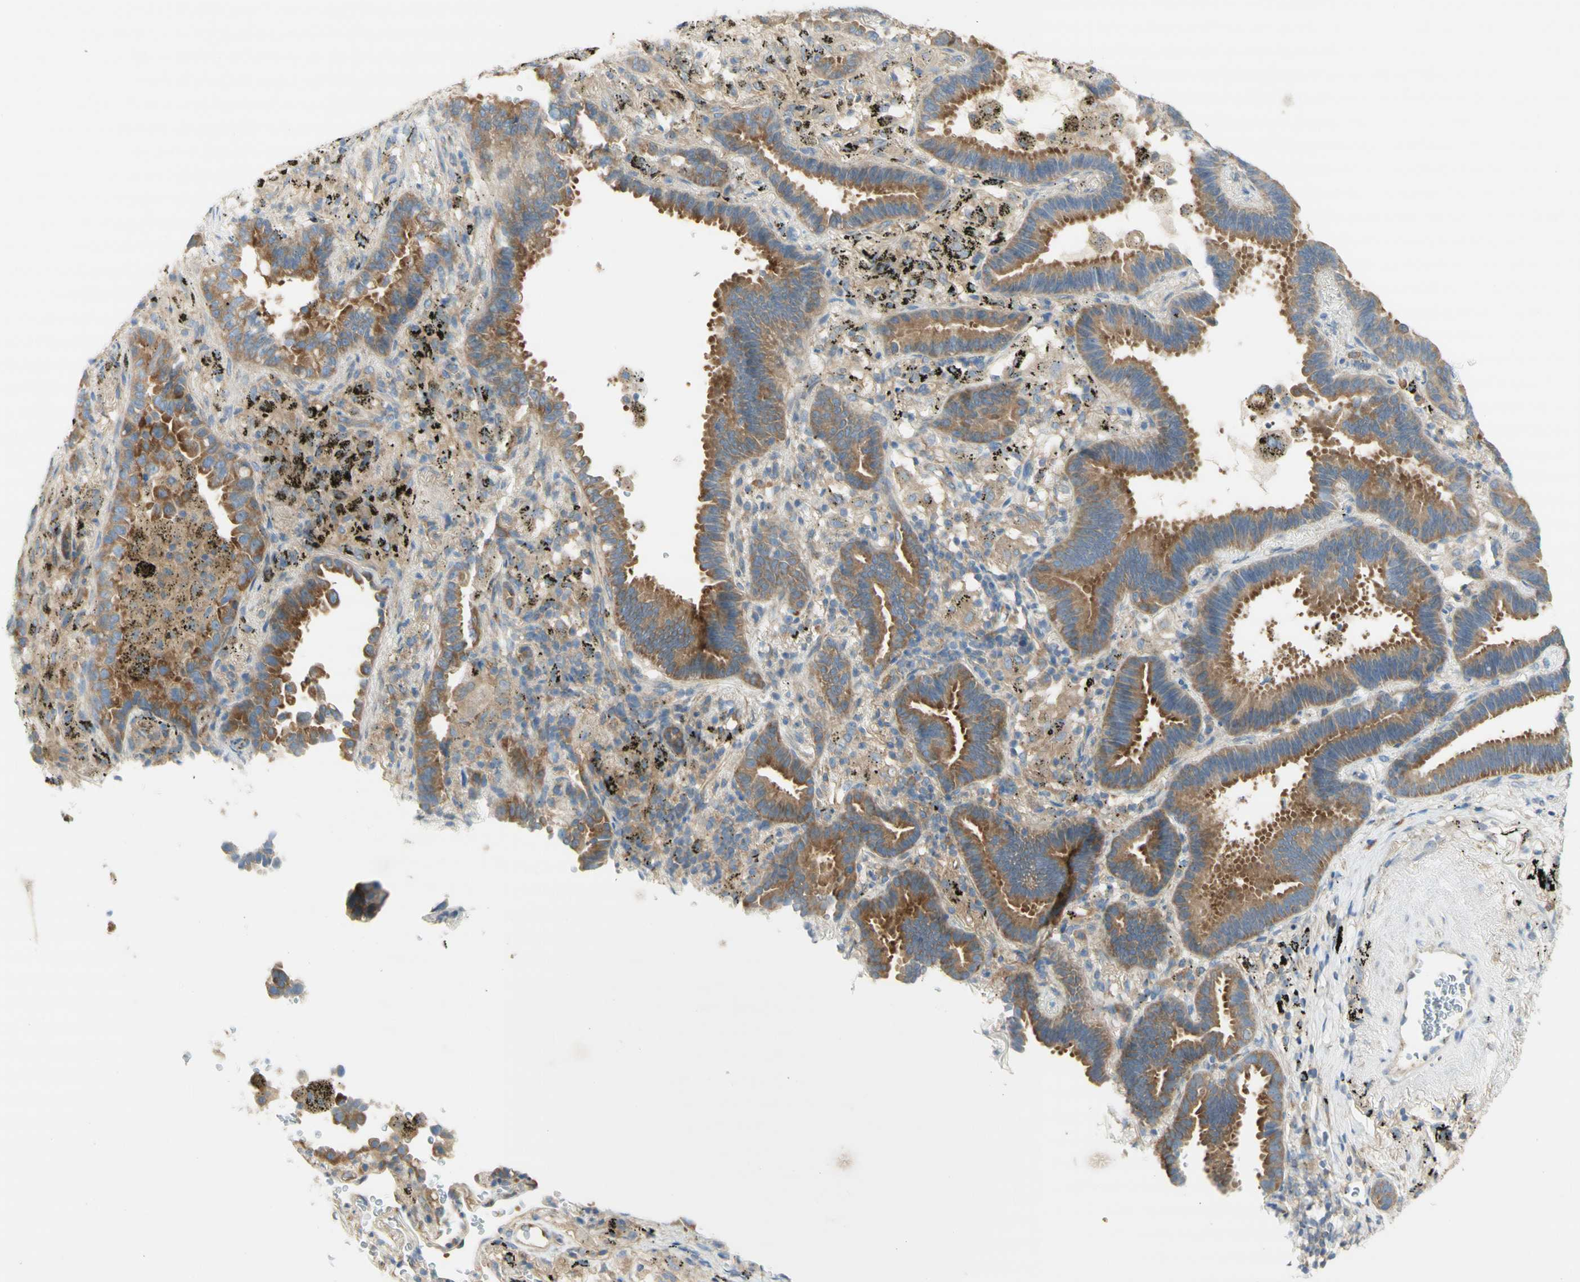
{"staining": {"intensity": "moderate", "quantity": ">75%", "location": "cytoplasmic/membranous"}, "tissue": "lung cancer", "cell_type": "Tumor cells", "image_type": "cancer", "snomed": [{"axis": "morphology", "description": "Normal tissue, NOS"}, {"axis": "morphology", "description": "Adenocarcinoma, NOS"}, {"axis": "topography", "description": "Lung"}], "caption": "There is medium levels of moderate cytoplasmic/membranous positivity in tumor cells of lung cancer, as demonstrated by immunohistochemical staining (brown color).", "gene": "DYNC1H1", "patient": {"sex": "male", "age": 59}}